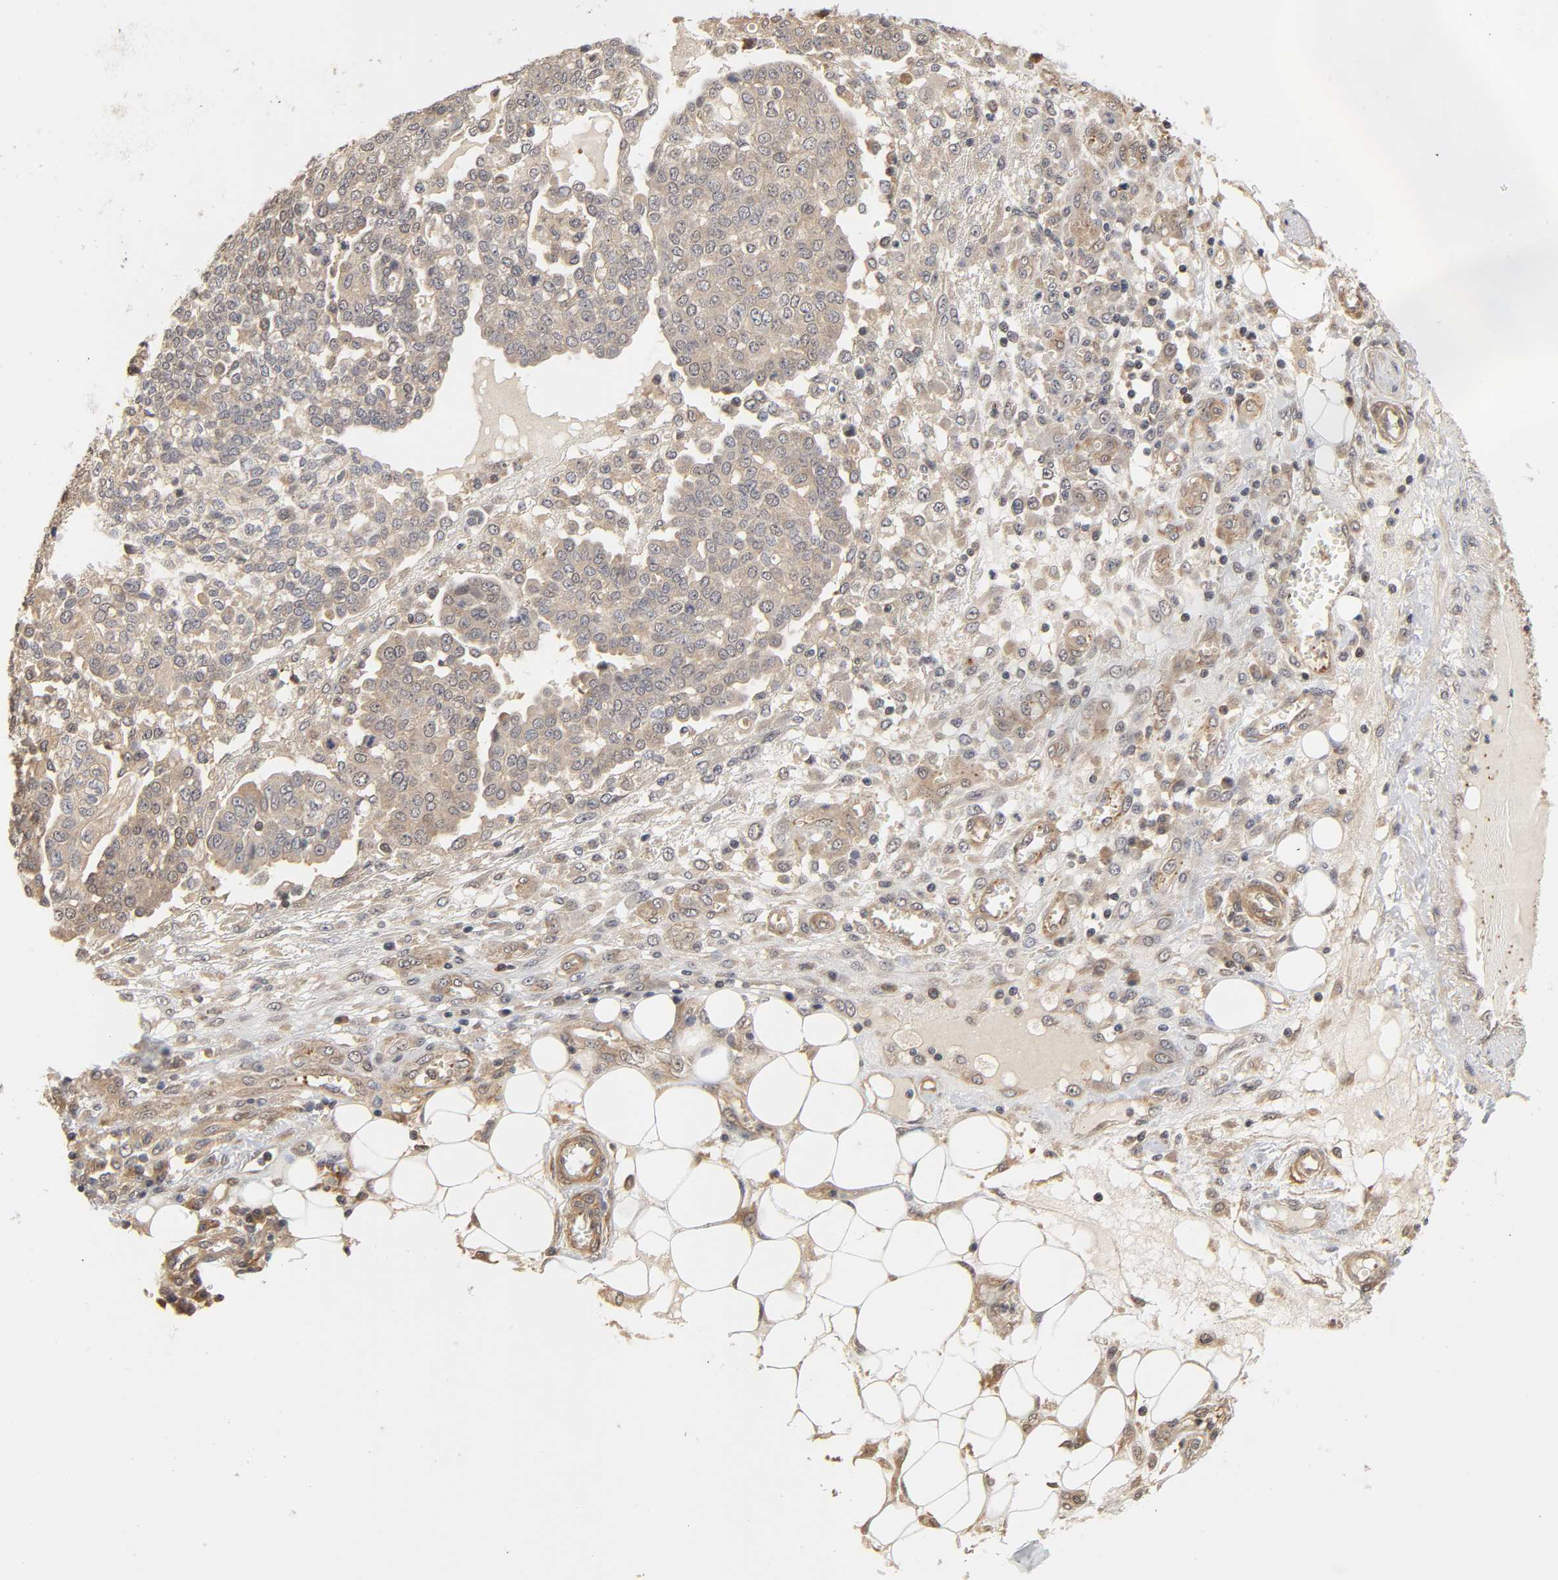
{"staining": {"intensity": "weak", "quantity": ">75%", "location": "cytoplasmic/membranous"}, "tissue": "ovarian cancer", "cell_type": "Tumor cells", "image_type": "cancer", "snomed": [{"axis": "morphology", "description": "Cystadenocarcinoma, serous, NOS"}, {"axis": "topography", "description": "Soft tissue"}, {"axis": "topography", "description": "Ovary"}], "caption": "Protein analysis of ovarian serous cystadenocarcinoma tissue shows weak cytoplasmic/membranous expression in about >75% of tumor cells.", "gene": "PDE5A", "patient": {"sex": "female", "age": 57}}